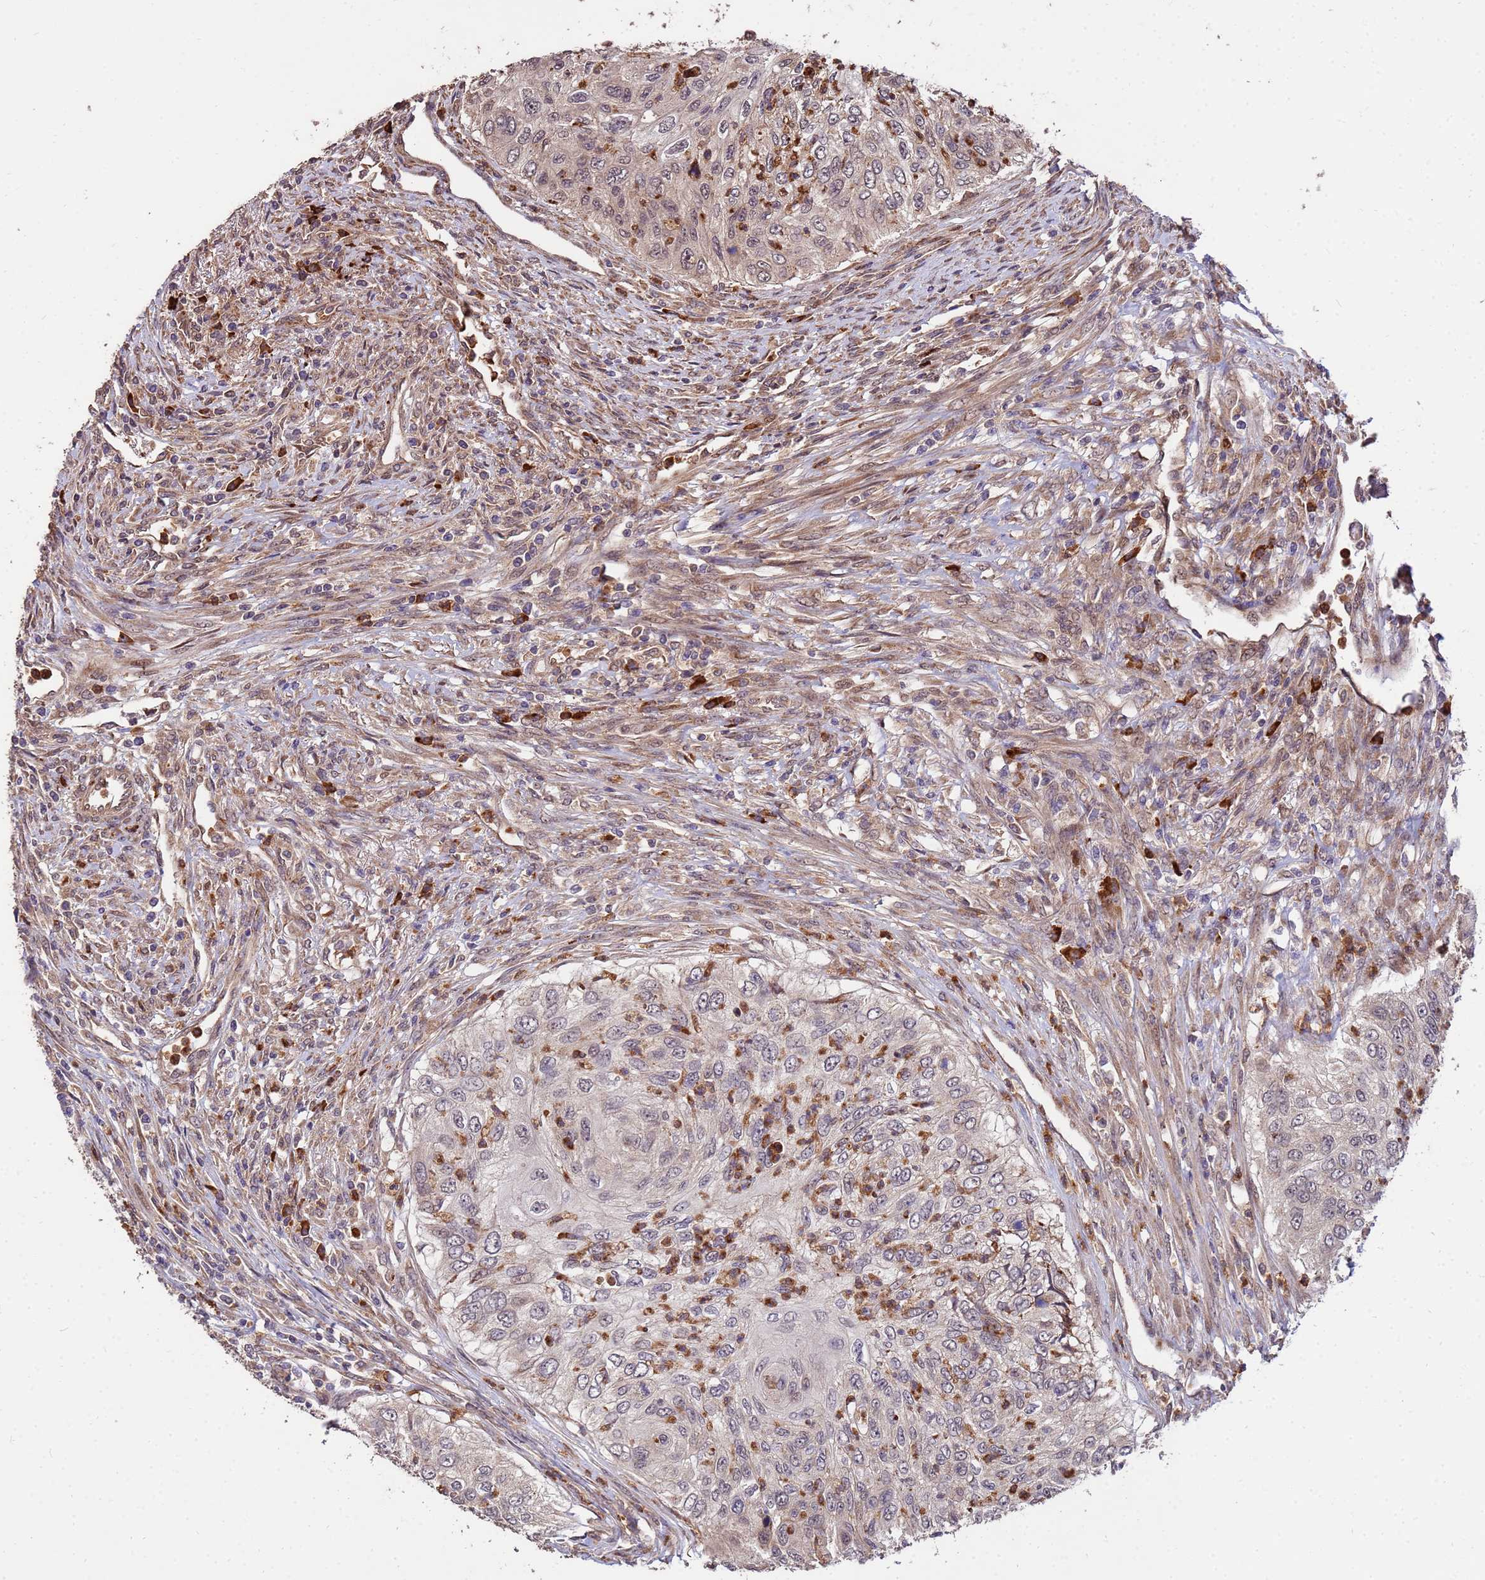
{"staining": {"intensity": "weak", "quantity": "25%-75%", "location": "nuclear"}, "tissue": "urothelial cancer", "cell_type": "Tumor cells", "image_type": "cancer", "snomed": [{"axis": "morphology", "description": "Urothelial carcinoma, High grade"}, {"axis": "topography", "description": "Urinary bladder"}], "caption": "This photomicrograph demonstrates immunohistochemistry (IHC) staining of human urothelial cancer, with low weak nuclear expression in about 25%-75% of tumor cells.", "gene": "ZNF619", "patient": {"sex": "female", "age": 60}}